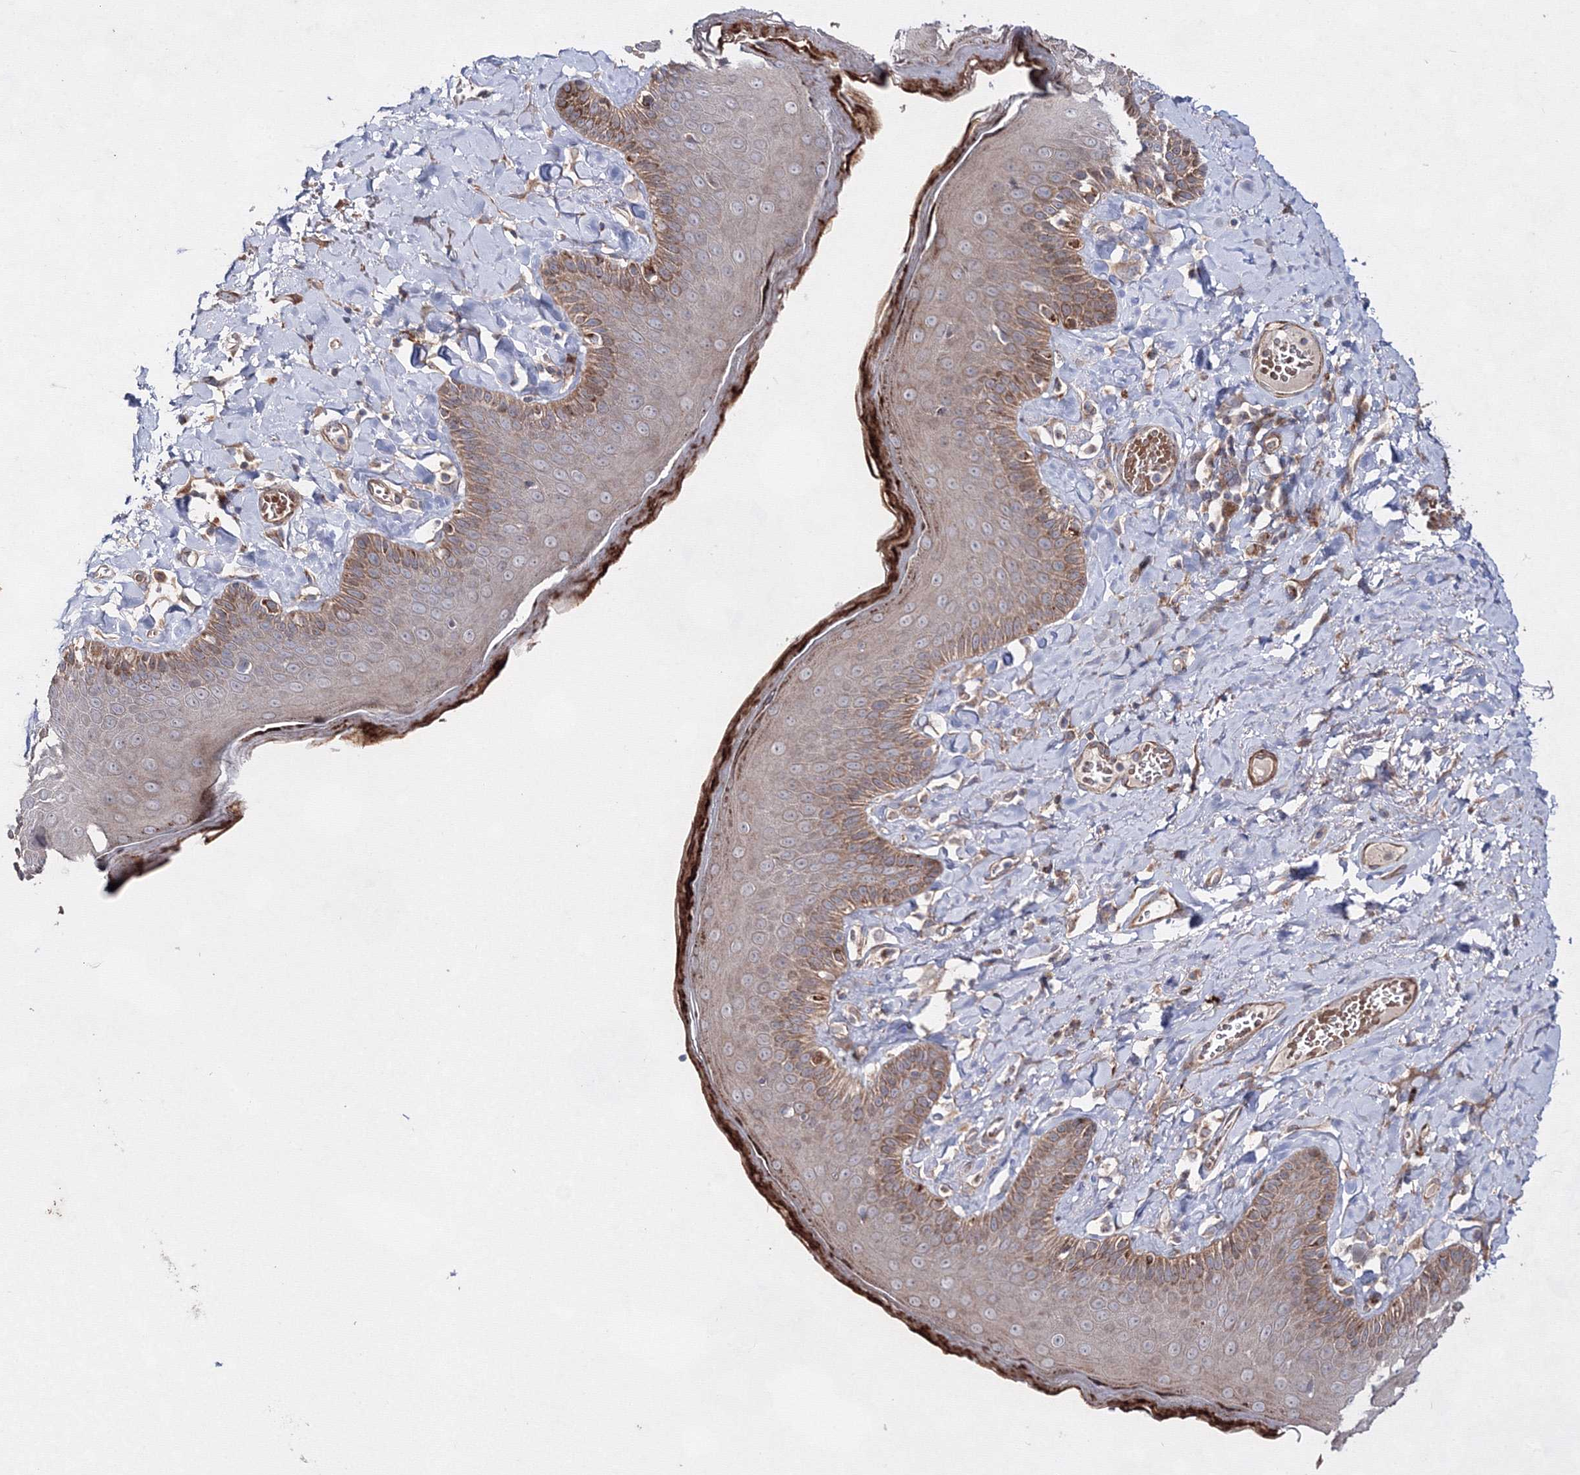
{"staining": {"intensity": "moderate", "quantity": "25%-75%", "location": "cytoplasmic/membranous"}, "tissue": "skin", "cell_type": "Epidermal cells", "image_type": "normal", "snomed": [{"axis": "morphology", "description": "Normal tissue, NOS"}, {"axis": "topography", "description": "Anal"}], "caption": "Immunohistochemical staining of normal human skin shows moderate cytoplasmic/membranous protein staining in about 25%-75% of epidermal cells. The protein is shown in brown color, while the nuclei are stained blue.", "gene": "GFM1", "patient": {"sex": "male", "age": 69}}